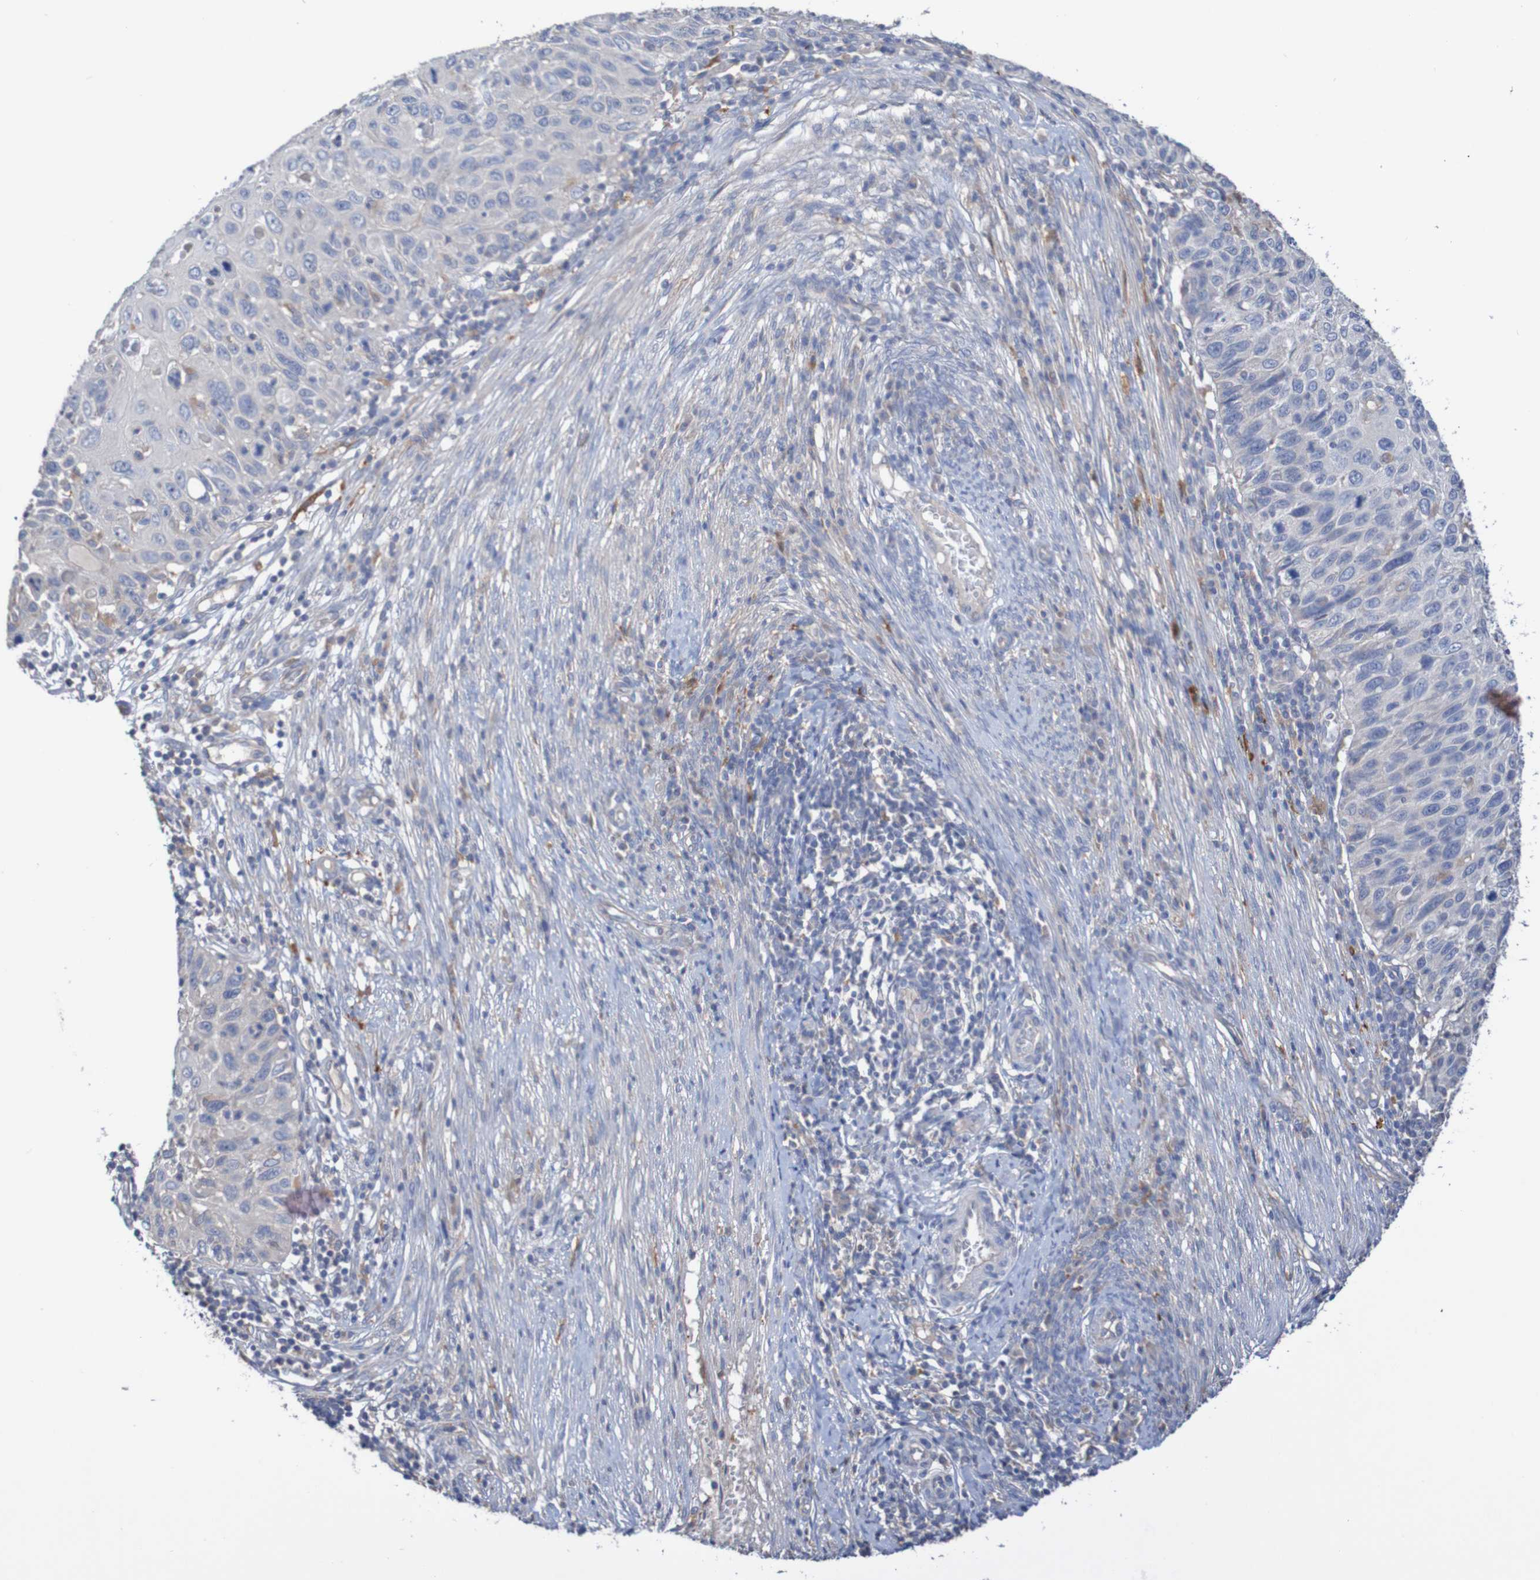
{"staining": {"intensity": "negative", "quantity": "none", "location": "none"}, "tissue": "cervical cancer", "cell_type": "Tumor cells", "image_type": "cancer", "snomed": [{"axis": "morphology", "description": "Squamous cell carcinoma, NOS"}, {"axis": "topography", "description": "Cervix"}], "caption": "This is a histopathology image of IHC staining of cervical cancer (squamous cell carcinoma), which shows no positivity in tumor cells.", "gene": "PHYH", "patient": {"sex": "female", "age": 70}}